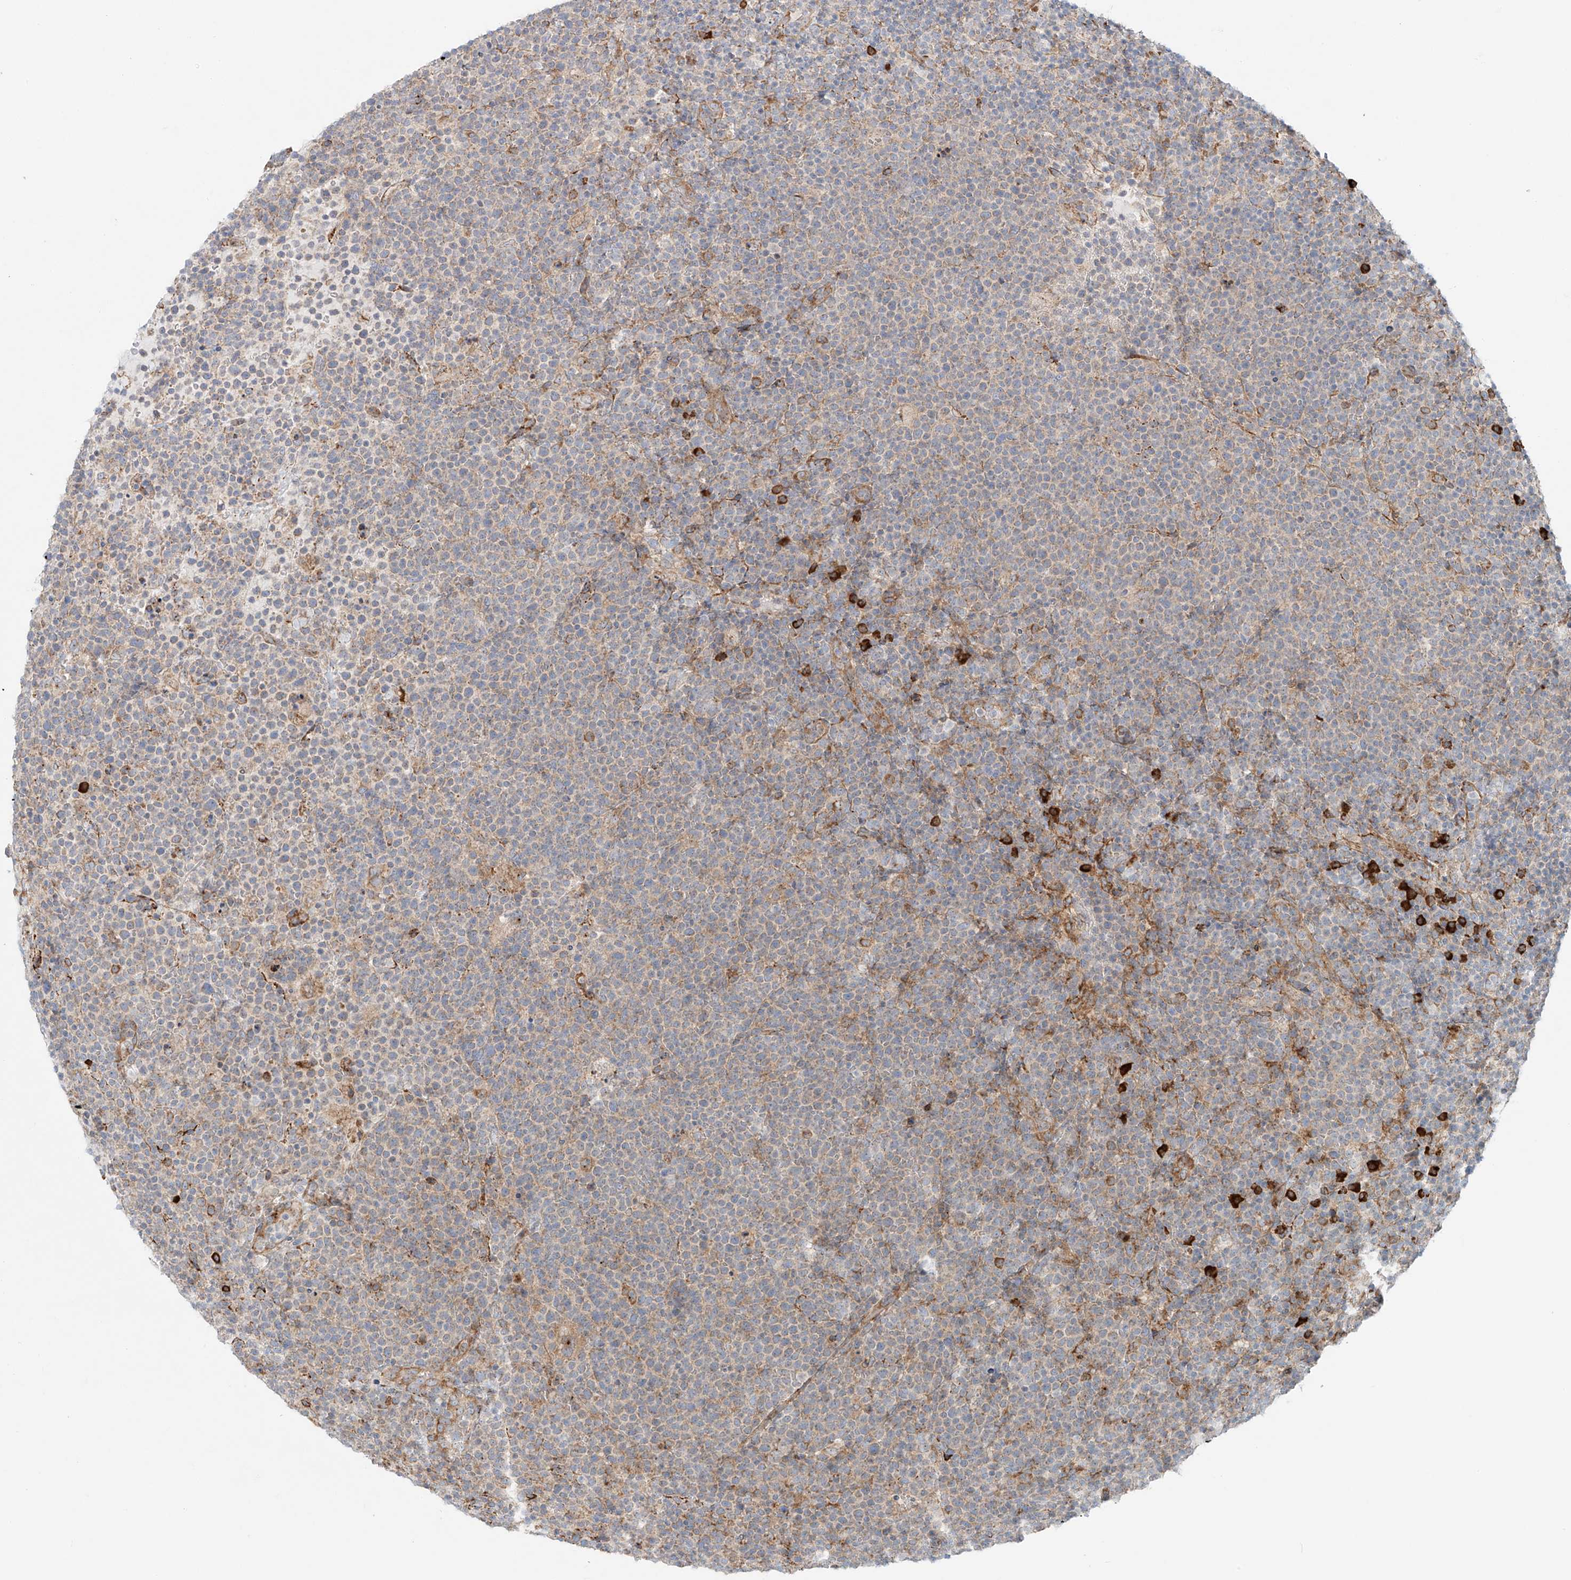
{"staining": {"intensity": "weak", "quantity": "<25%", "location": "cytoplasmic/membranous"}, "tissue": "lymphoma", "cell_type": "Tumor cells", "image_type": "cancer", "snomed": [{"axis": "morphology", "description": "Malignant lymphoma, non-Hodgkin's type, High grade"}, {"axis": "topography", "description": "Lymph node"}], "caption": "Tumor cells show no significant positivity in high-grade malignant lymphoma, non-Hodgkin's type.", "gene": "EIPR1", "patient": {"sex": "male", "age": 61}}